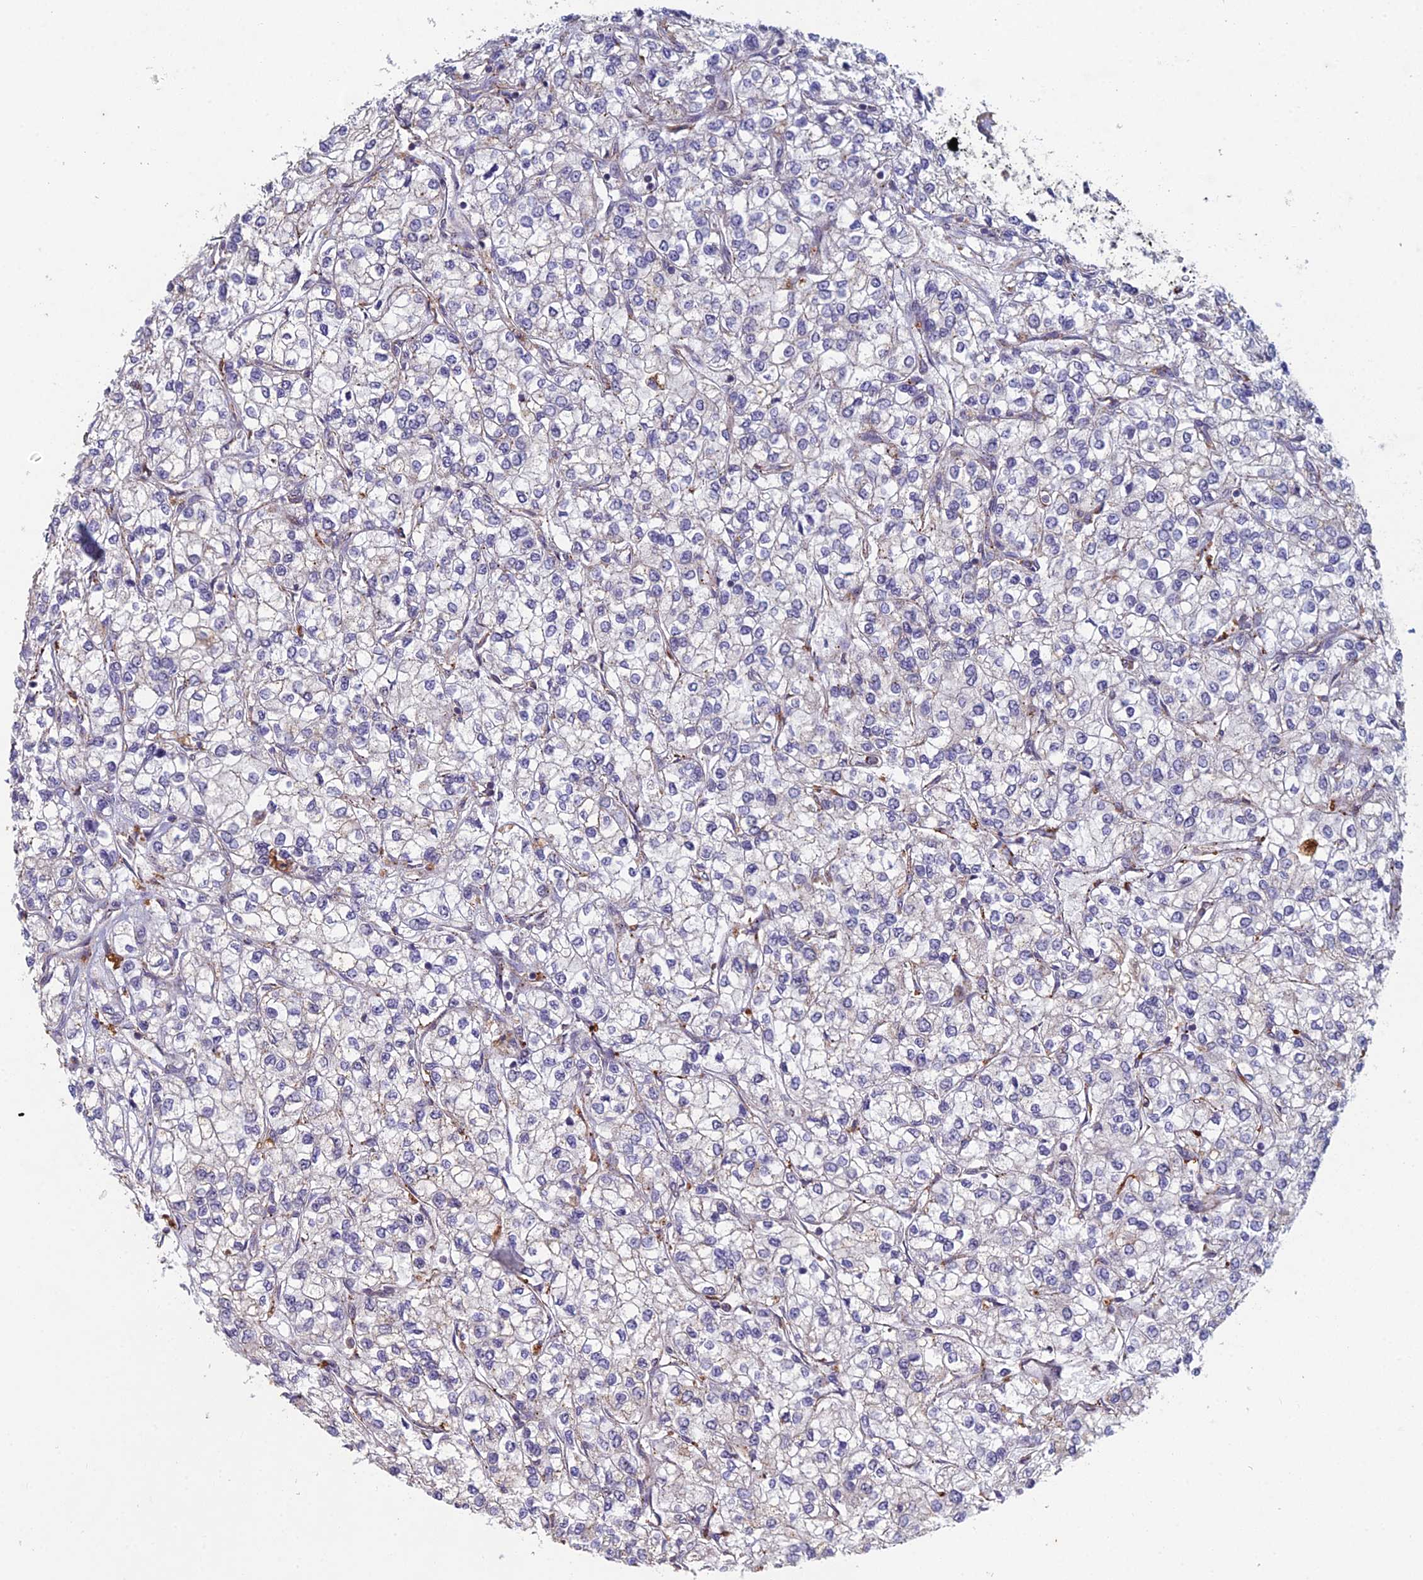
{"staining": {"intensity": "negative", "quantity": "none", "location": "none"}, "tissue": "renal cancer", "cell_type": "Tumor cells", "image_type": "cancer", "snomed": [{"axis": "morphology", "description": "Adenocarcinoma, NOS"}, {"axis": "topography", "description": "Kidney"}], "caption": "Immunohistochemistry (IHC) of renal cancer shows no staining in tumor cells. (DAB immunohistochemistry (IHC), high magnification).", "gene": "FOXS1", "patient": {"sex": "male", "age": 80}}